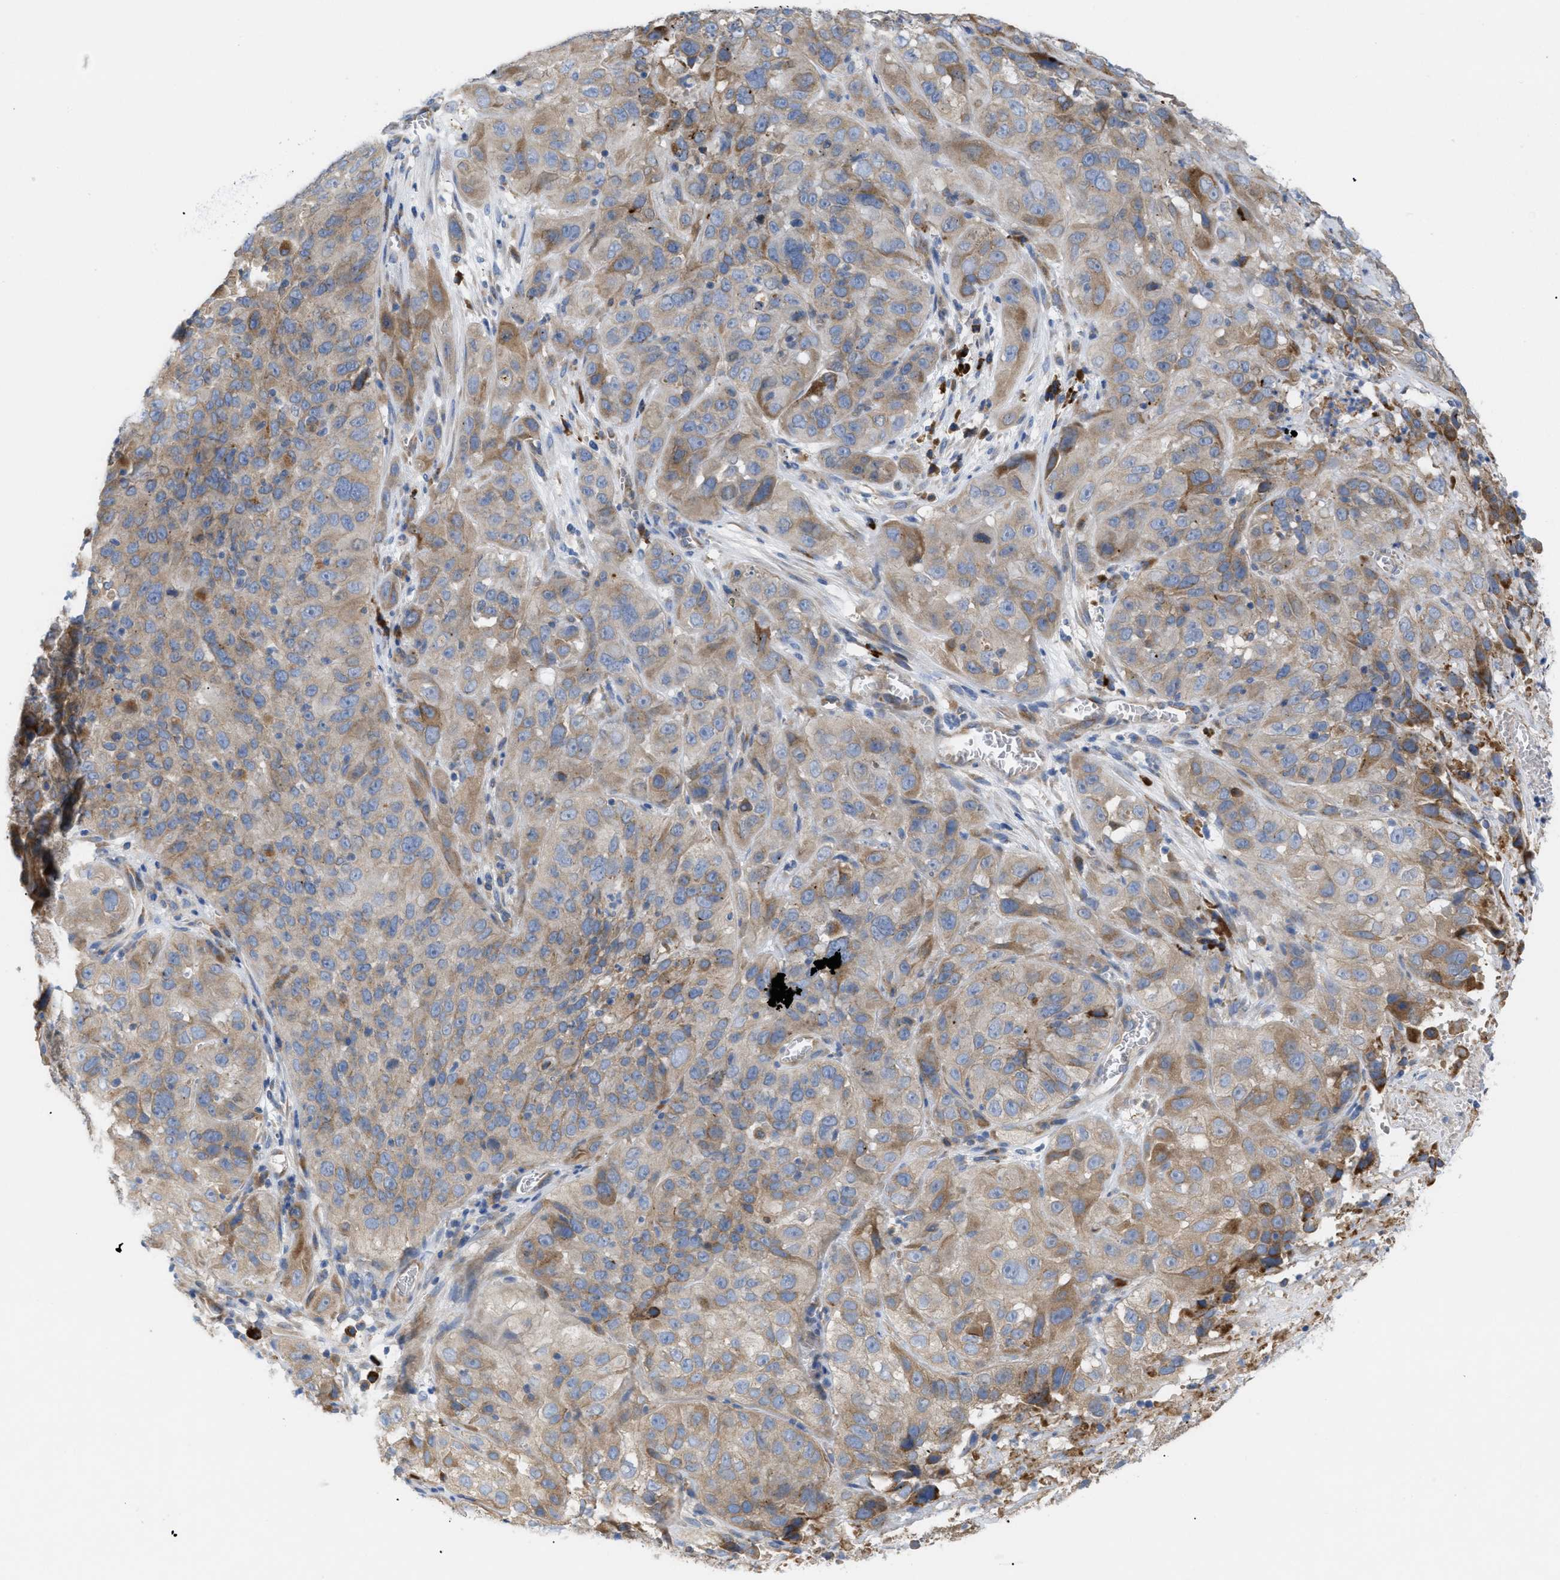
{"staining": {"intensity": "moderate", "quantity": ">75%", "location": "cytoplasmic/membranous"}, "tissue": "cervical cancer", "cell_type": "Tumor cells", "image_type": "cancer", "snomed": [{"axis": "morphology", "description": "Squamous cell carcinoma, NOS"}, {"axis": "topography", "description": "Cervix"}], "caption": "The micrograph reveals immunohistochemical staining of cervical squamous cell carcinoma. There is moderate cytoplasmic/membranous staining is appreciated in approximately >75% of tumor cells. (Brightfield microscopy of DAB IHC at high magnification).", "gene": "SLC50A1", "patient": {"sex": "female", "age": 32}}